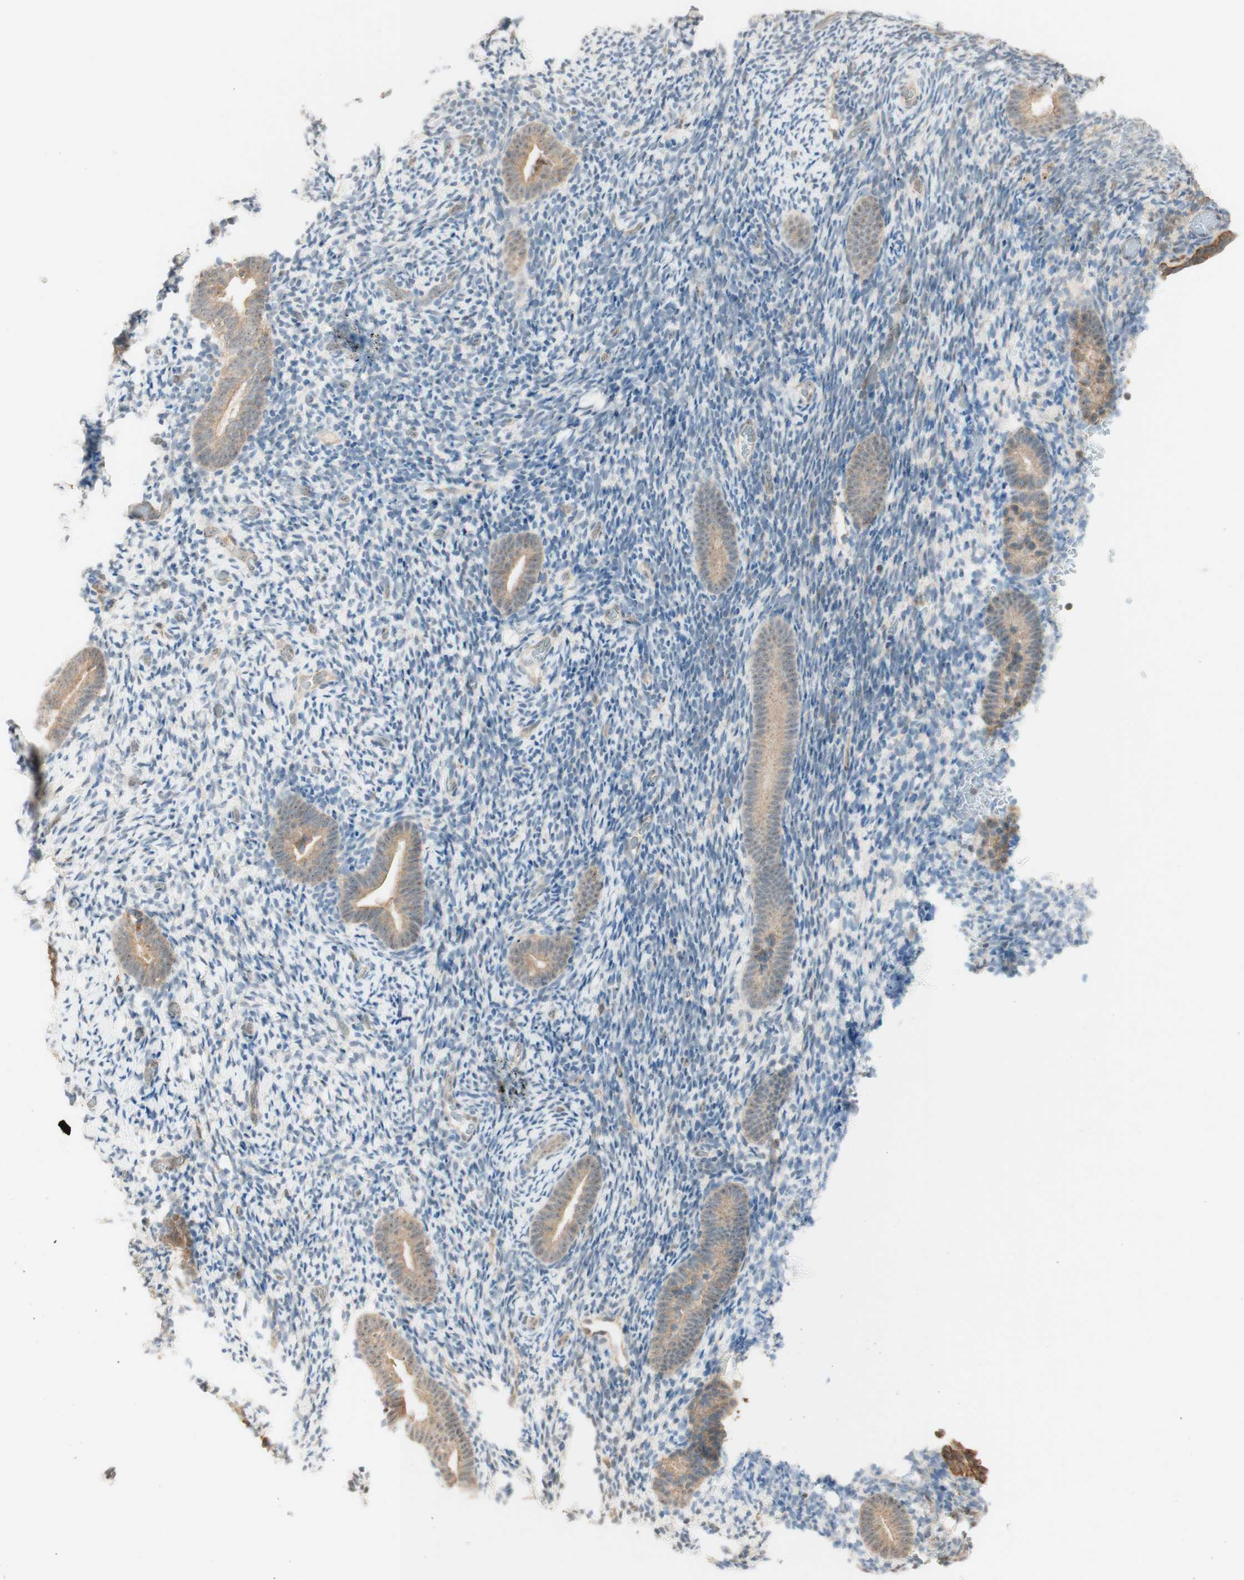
{"staining": {"intensity": "moderate", "quantity": "<25%", "location": "cytoplasmic/membranous,nuclear"}, "tissue": "endometrium", "cell_type": "Cells in endometrial stroma", "image_type": "normal", "snomed": [{"axis": "morphology", "description": "Normal tissue, NOS"}, {"axis": "topography", "description": "Endometrium"}], "caption": "Endometrium stained with a protein marker exhibits moderate staining in cells in endometrial stroma.", "gene": "SPINT2", "patient": {"sex": "female", "age": 51}}